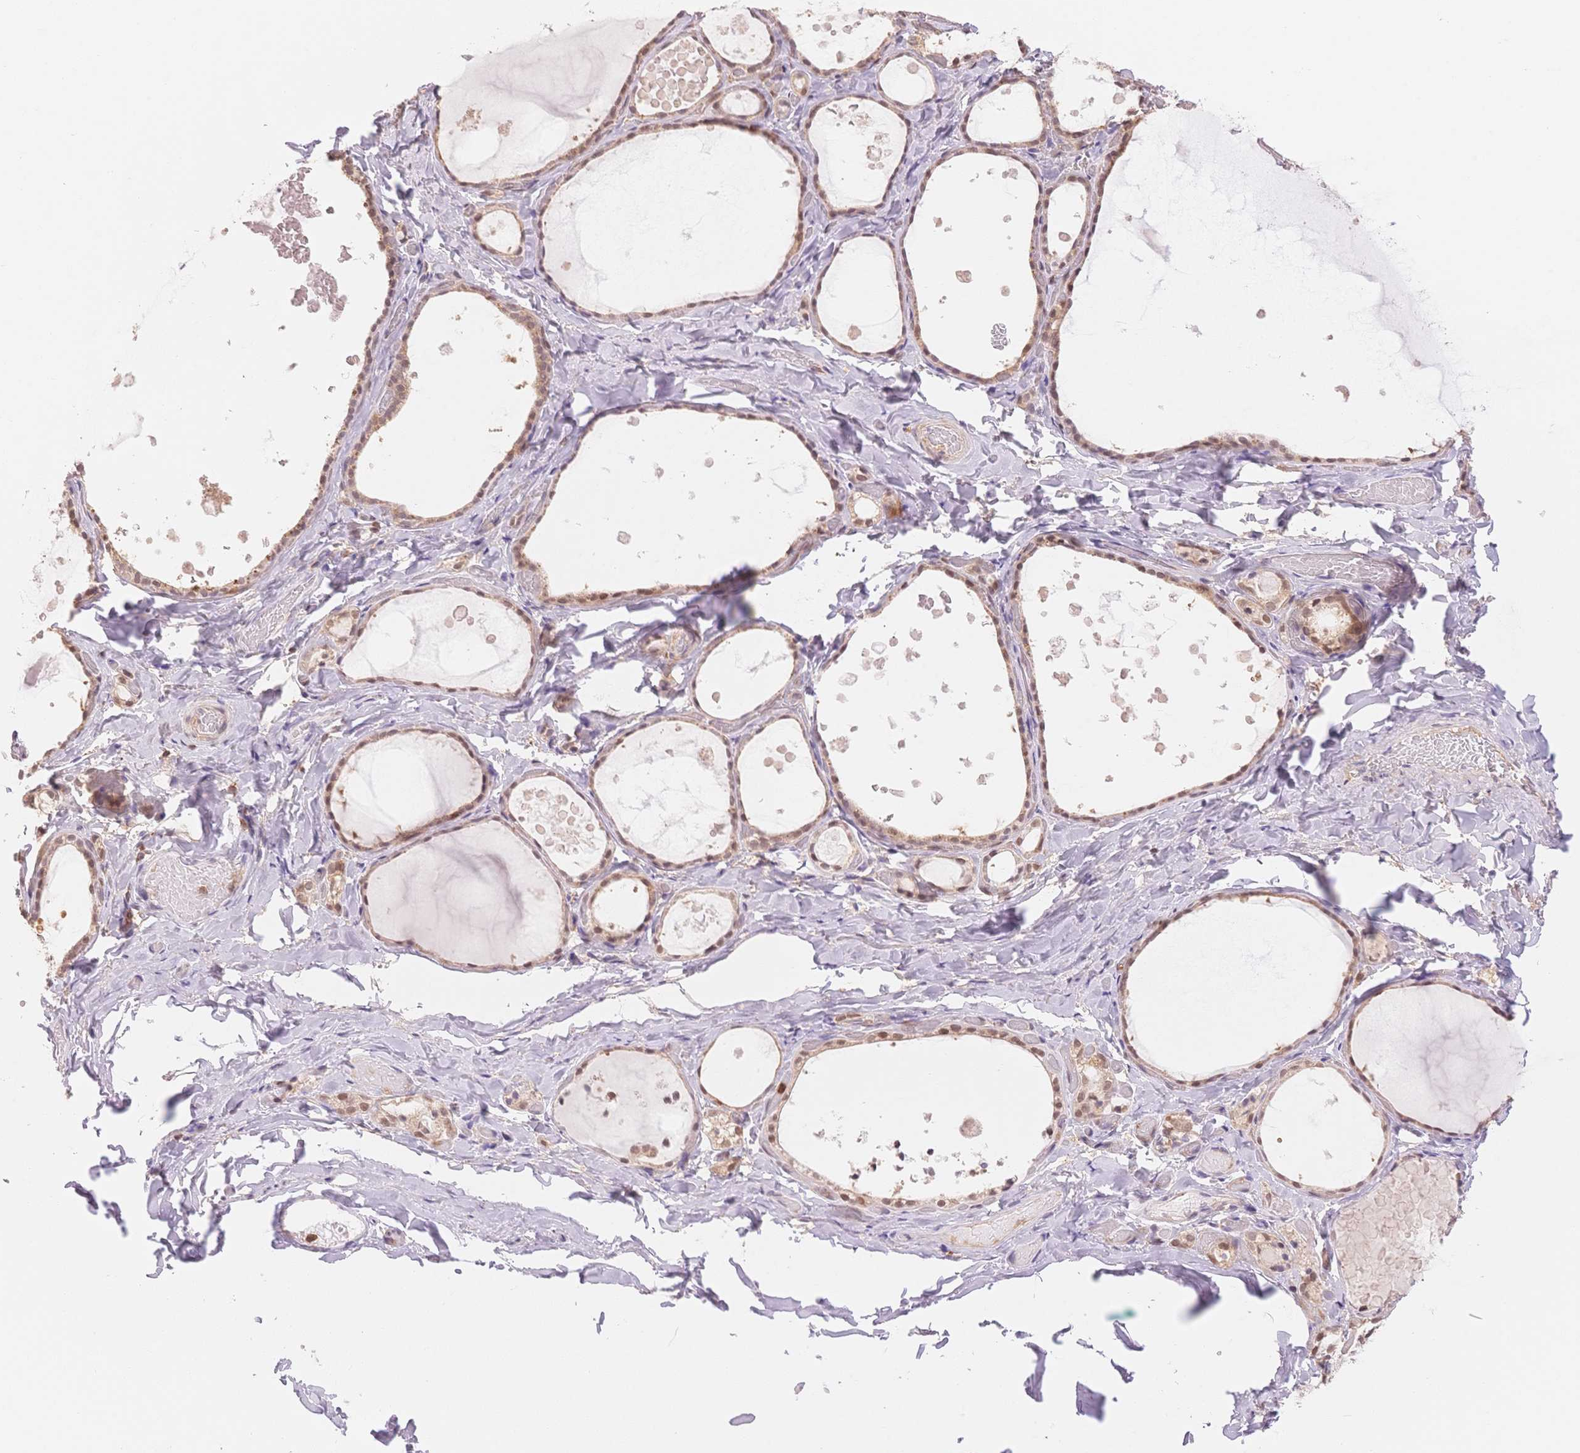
{"staining": {"intensity": "weak", "quantity": ">75%", "location": "cytoplasmic/membranous"}, "tissue": "thyroid gland", "cell_type": "Glandular cells", "image_type": "normal", "snomed": [{"axis": "morphology", "description": "Normal tissue, NOS"}, {"axis": "topography", "description": "Thyroid gland"}], "caption": "The immunohistochemical stain shows weak cytoplasmic/membranous expression in glandular cells of normal thyroid gland. (DAB (3,3'-diaminobenzidine) IHC, brown staining for protein, blue staining for nuclei).", "gene": "STK39", "patient": {"sex": "female", "age": 56}}